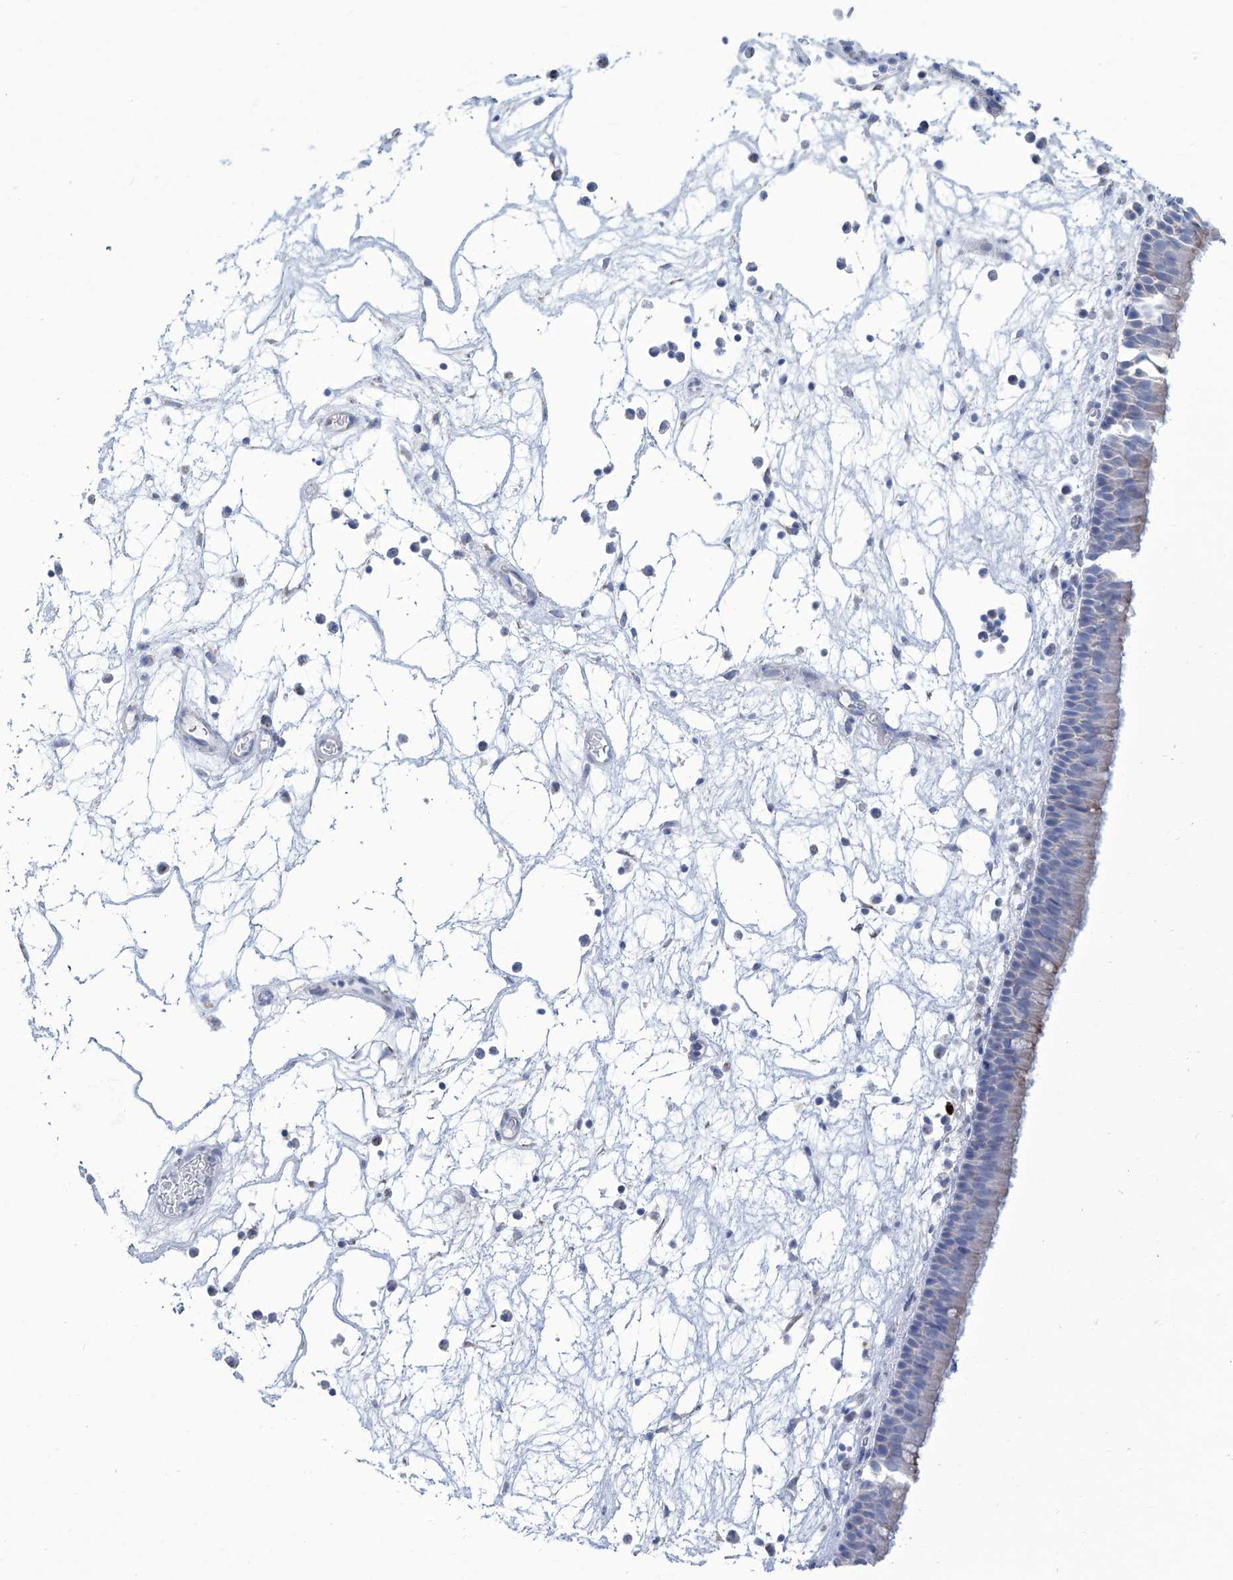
{"staining": {"intensity": "weak", "quantity": "25%-75%", "location": "cytoplasmic/membranous"}, "tissue": "nasopharynx", "cell_type": "Respiratory epithelial cells", "image_type": "normal", "snomed": [{"axis": "morphology", "description": "Normal tissue, NOS"}, {"axis": "morphology", "description": "Inflammation, NOS"}, {"axis": "morphology", "description": "Malignant melanoma, Metastatic site"}, {"axis": "topography", "description": "Nasopharynx"}], "caption": "Nasopharynx stained with IHC exhibits weak cytoplasmic/membranous staining in approximately 25%-75% of respiratory epithelial cells. The protein of interest is stained brown, and the nuclei are stained in blue (DAB (3,3'-diaminobenzidine) IHC with brightfield microscopy, high magnification).", "gene": "ALDH6A1", "patient": {"sex": "male", "age": 70}}